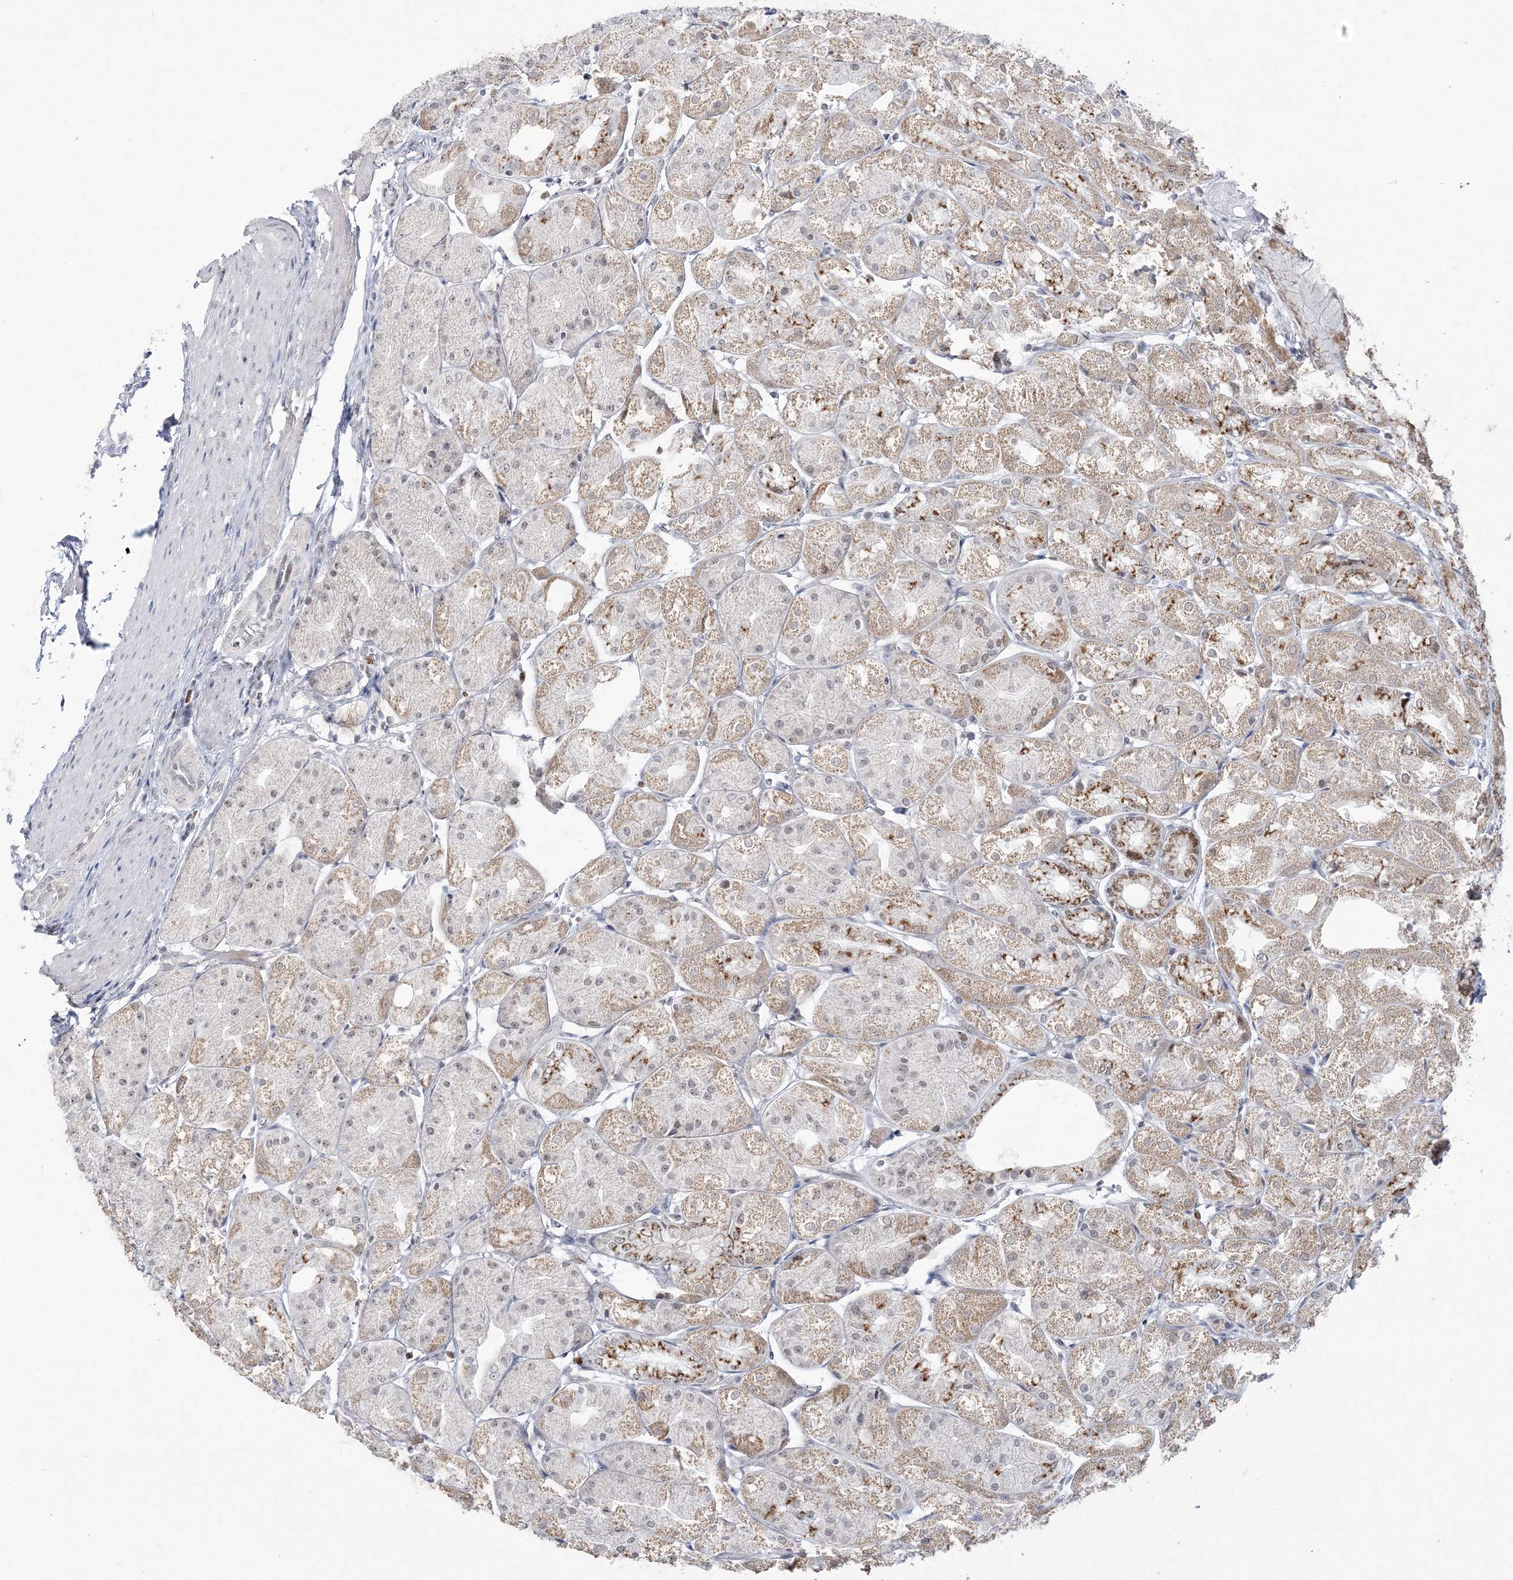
{"staining": {"intensity": "moderate", "quantity": "25%-75%", "location": "cytoplasmic/membranous,nuclear"}, "tissue": "stomach", "cell_type": "Glandular cells", "image_type": "normal", "snomed": [{"axis": "morphology", "description": "Normal tissue, NOS"}, {"axis": "topography", "description": "Stomach, upper"}], "caption": "Immunohistochemical staining of benign stomach reveals 25%-75% levels of moderate cytoplasmic/membranous,nuclear protein expression in approximately 25%-75% of glandular cells.", "gene": "DDX21", "patient": {"sex": "male", "age": 72}}